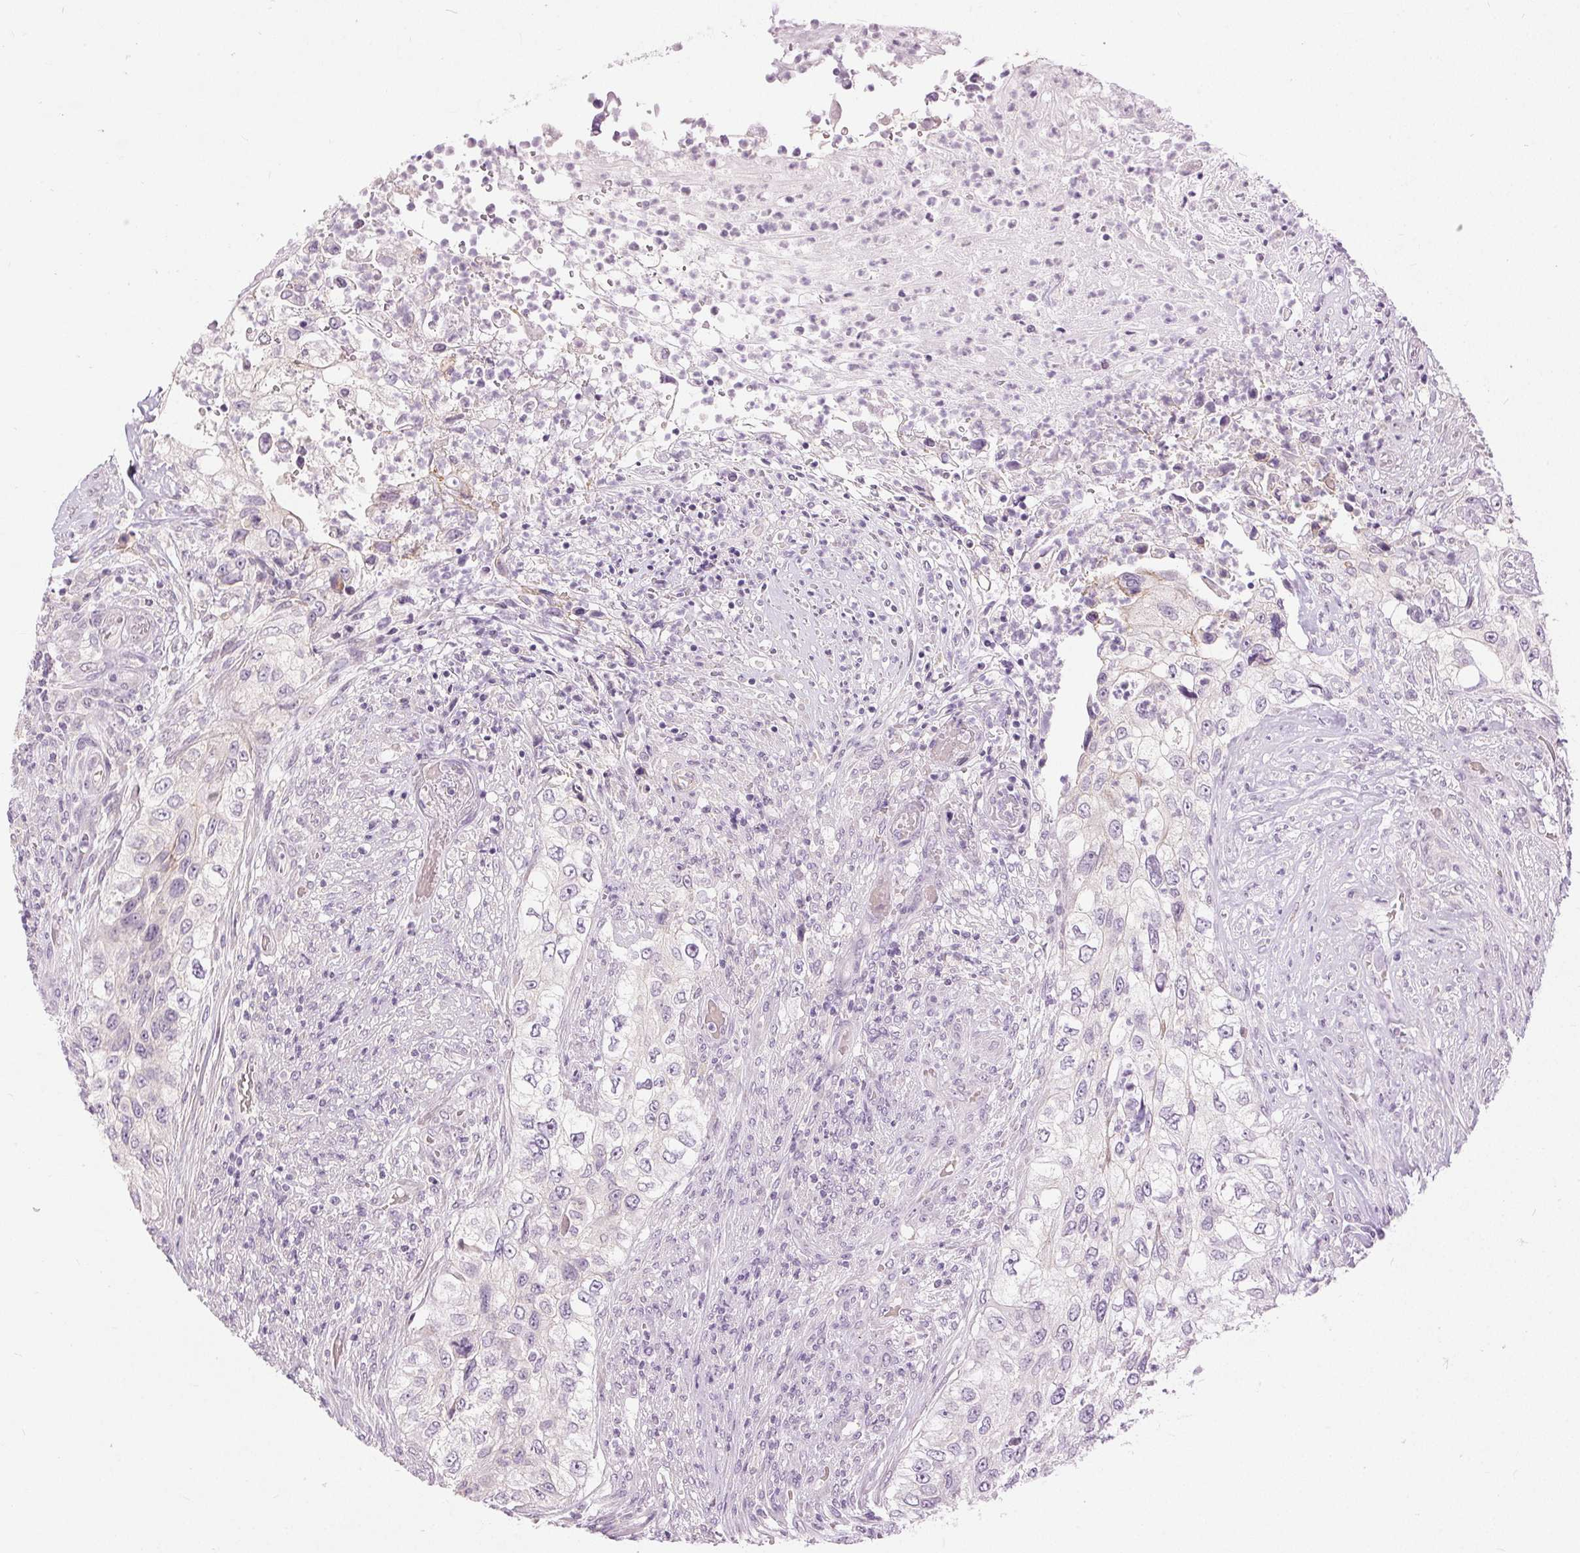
{"staining": {"intensity": "negative", "quantity": "none", "location": "none"}, "tissue": "urothelial cancer", "cell_type": "Tumor cells", "image_type": "cancer", "snomed": [{"axis": "morphology", "description": "Urothelial carcinoma, High grade"}, {"axis": "topography", "description": "Urinary bladder"}], "caption": "Immunohistochemistry (IHC) histopathology image of neoplastic tissue: urothelial cancer stained with DAB exhibits no significant protein expression in tumor cells. (Immunohistochemistry, brightfield microscopy, high magnification).", "gene": "DSG3", "patient": {"sex": "female", "age": 60}}